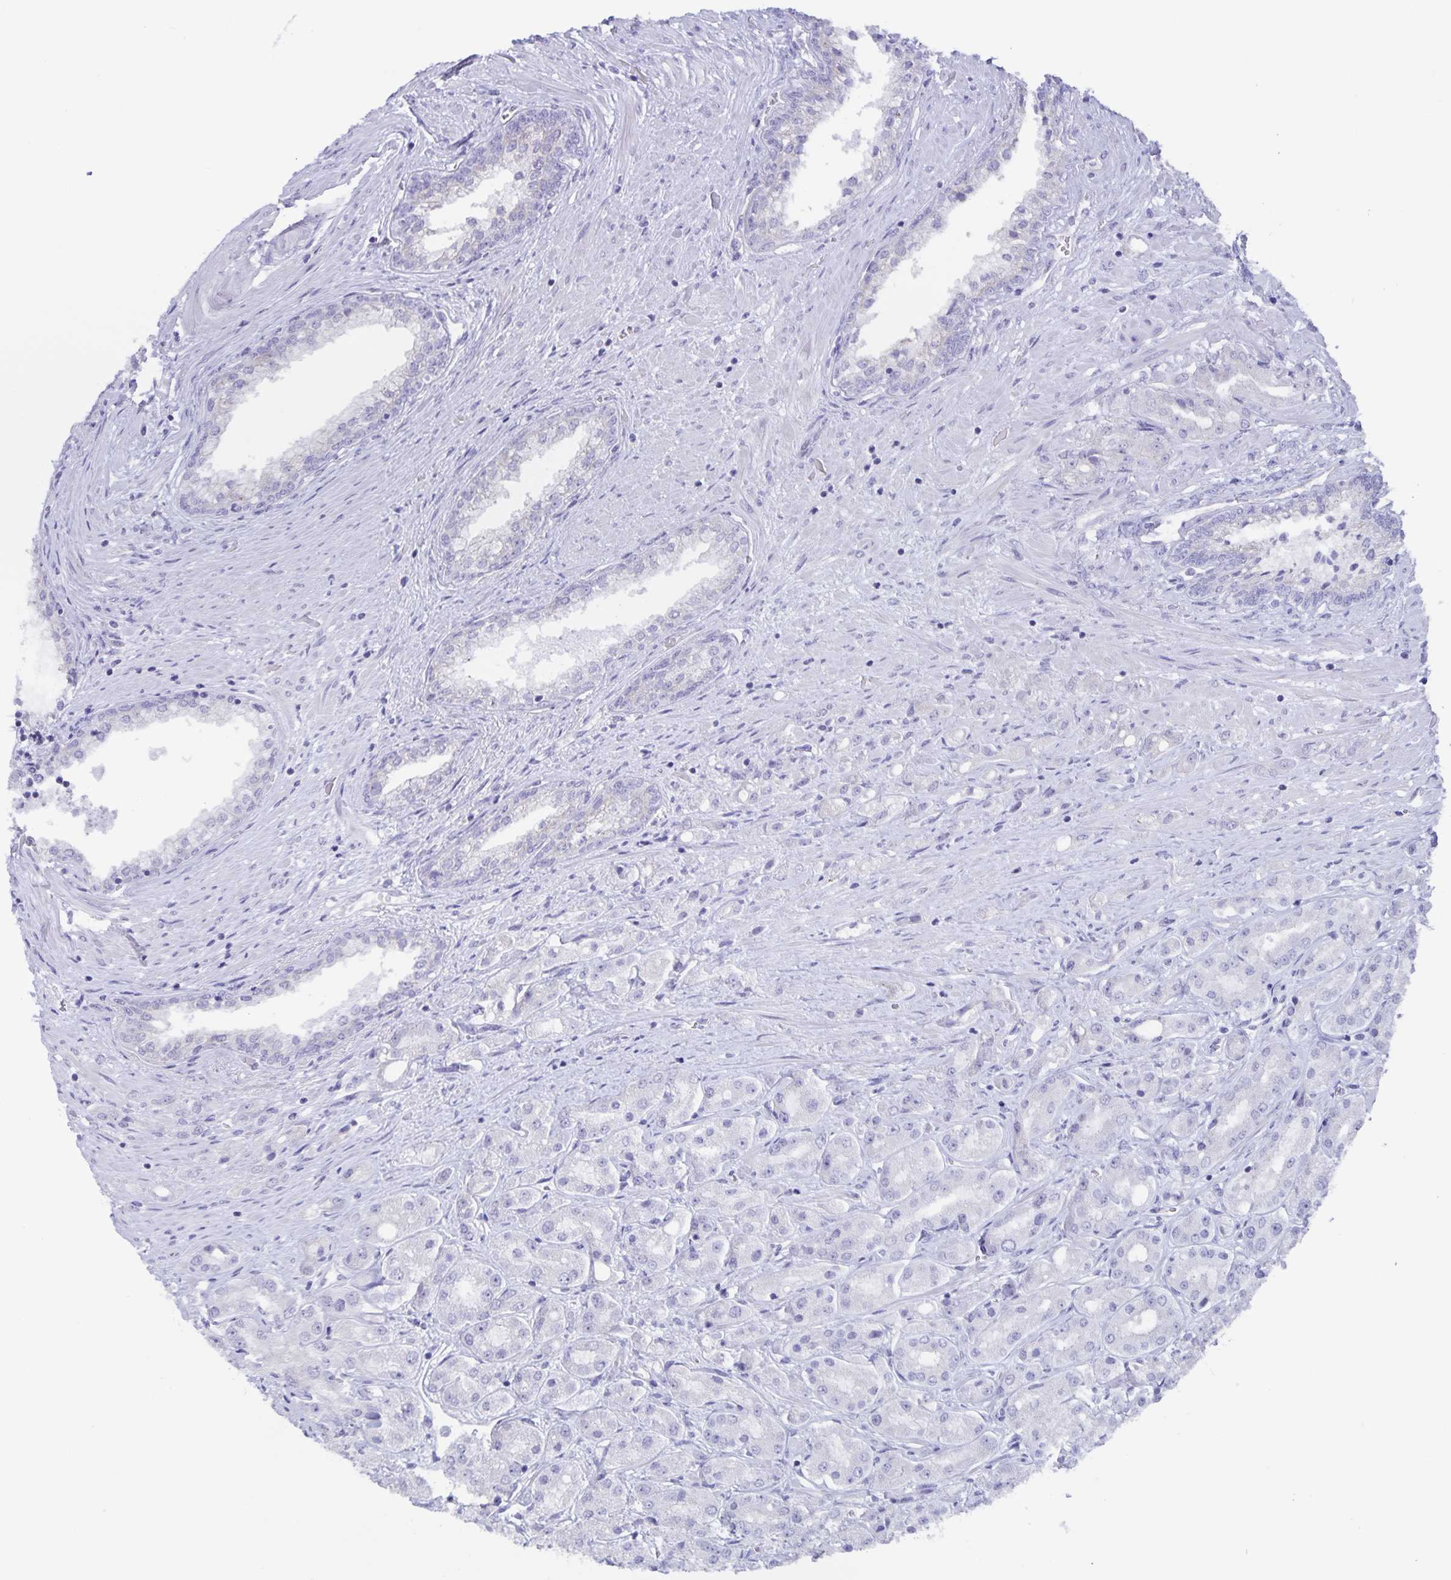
{"staining": {"intensity": "negative", "quantity": "none", "location": "none"}, "tissue": "prostate cancer", "cell_type": "Tumor cells", "image_type": "cancer", "snomed": [{"axis": "morphology", "description": "Adenocarcinoma, High grade"}, {"axis": "topography", "description": "Prostate"}], "caption": "The immunohistochemistry histopathology image has no significant positivity in tumor cells of prostate adenocarcinoma (high-grade) tissue.", "gene": "AQP4", "patient": {"sex": "male", "age": 67}}